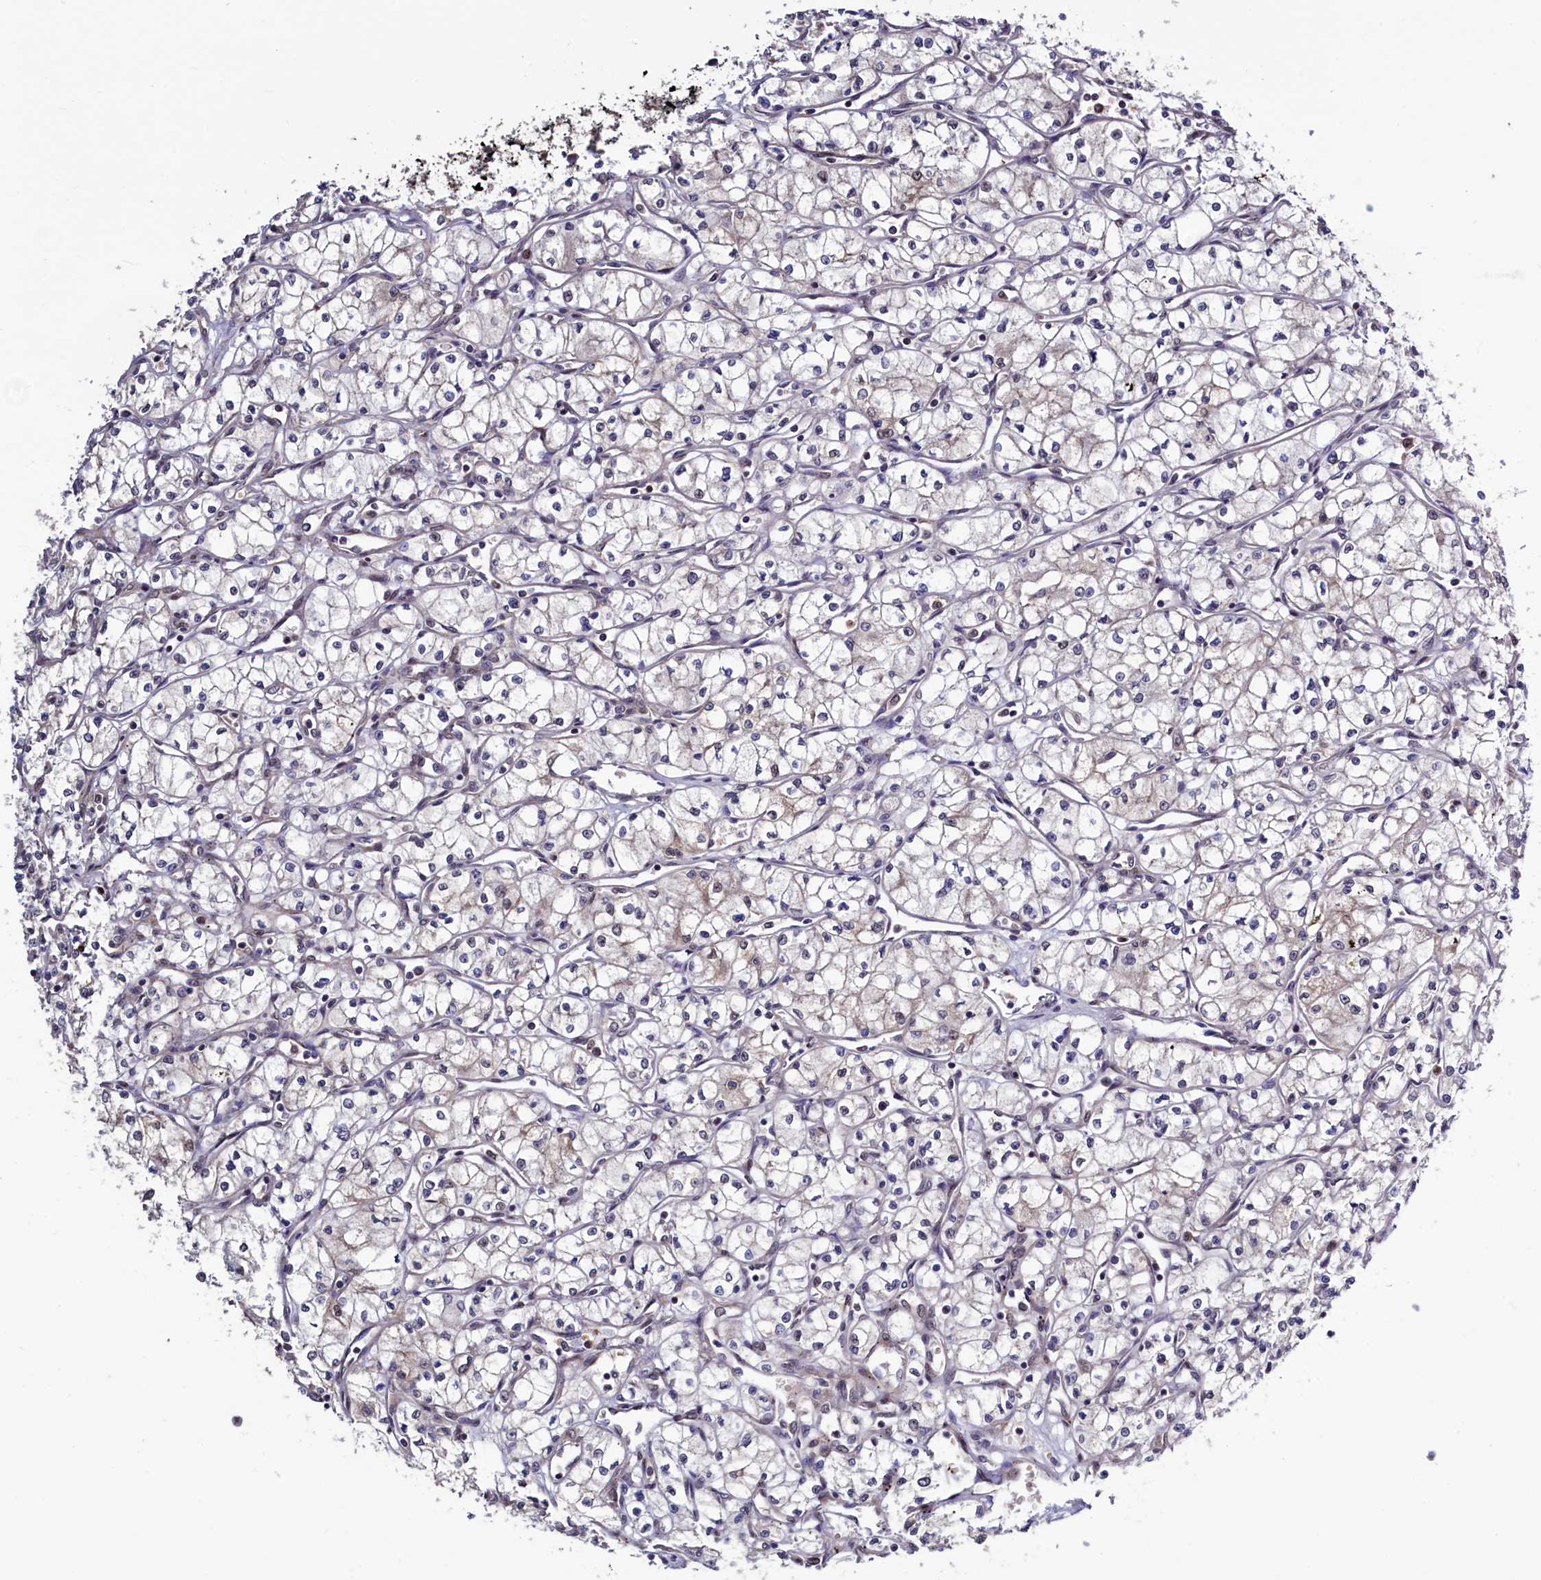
{"staining": {"intensity": "negative", "quantity": "none", "location": "none"}, "tissue": "renal cancer", "cell_type": "Tumor cells", "image_type": "cancer", "snomed": [{"axis": "morphology", "description": "Adenocarcinoma, NOS"}, {"axis": "topography", "description": "Kidney"}], "caption": "A histopathology image of human renal adenocarcinoma is negative for staining in tumor cells.", "gene": "SEC24C", "patient": {"sex": "male", "age": 59}}